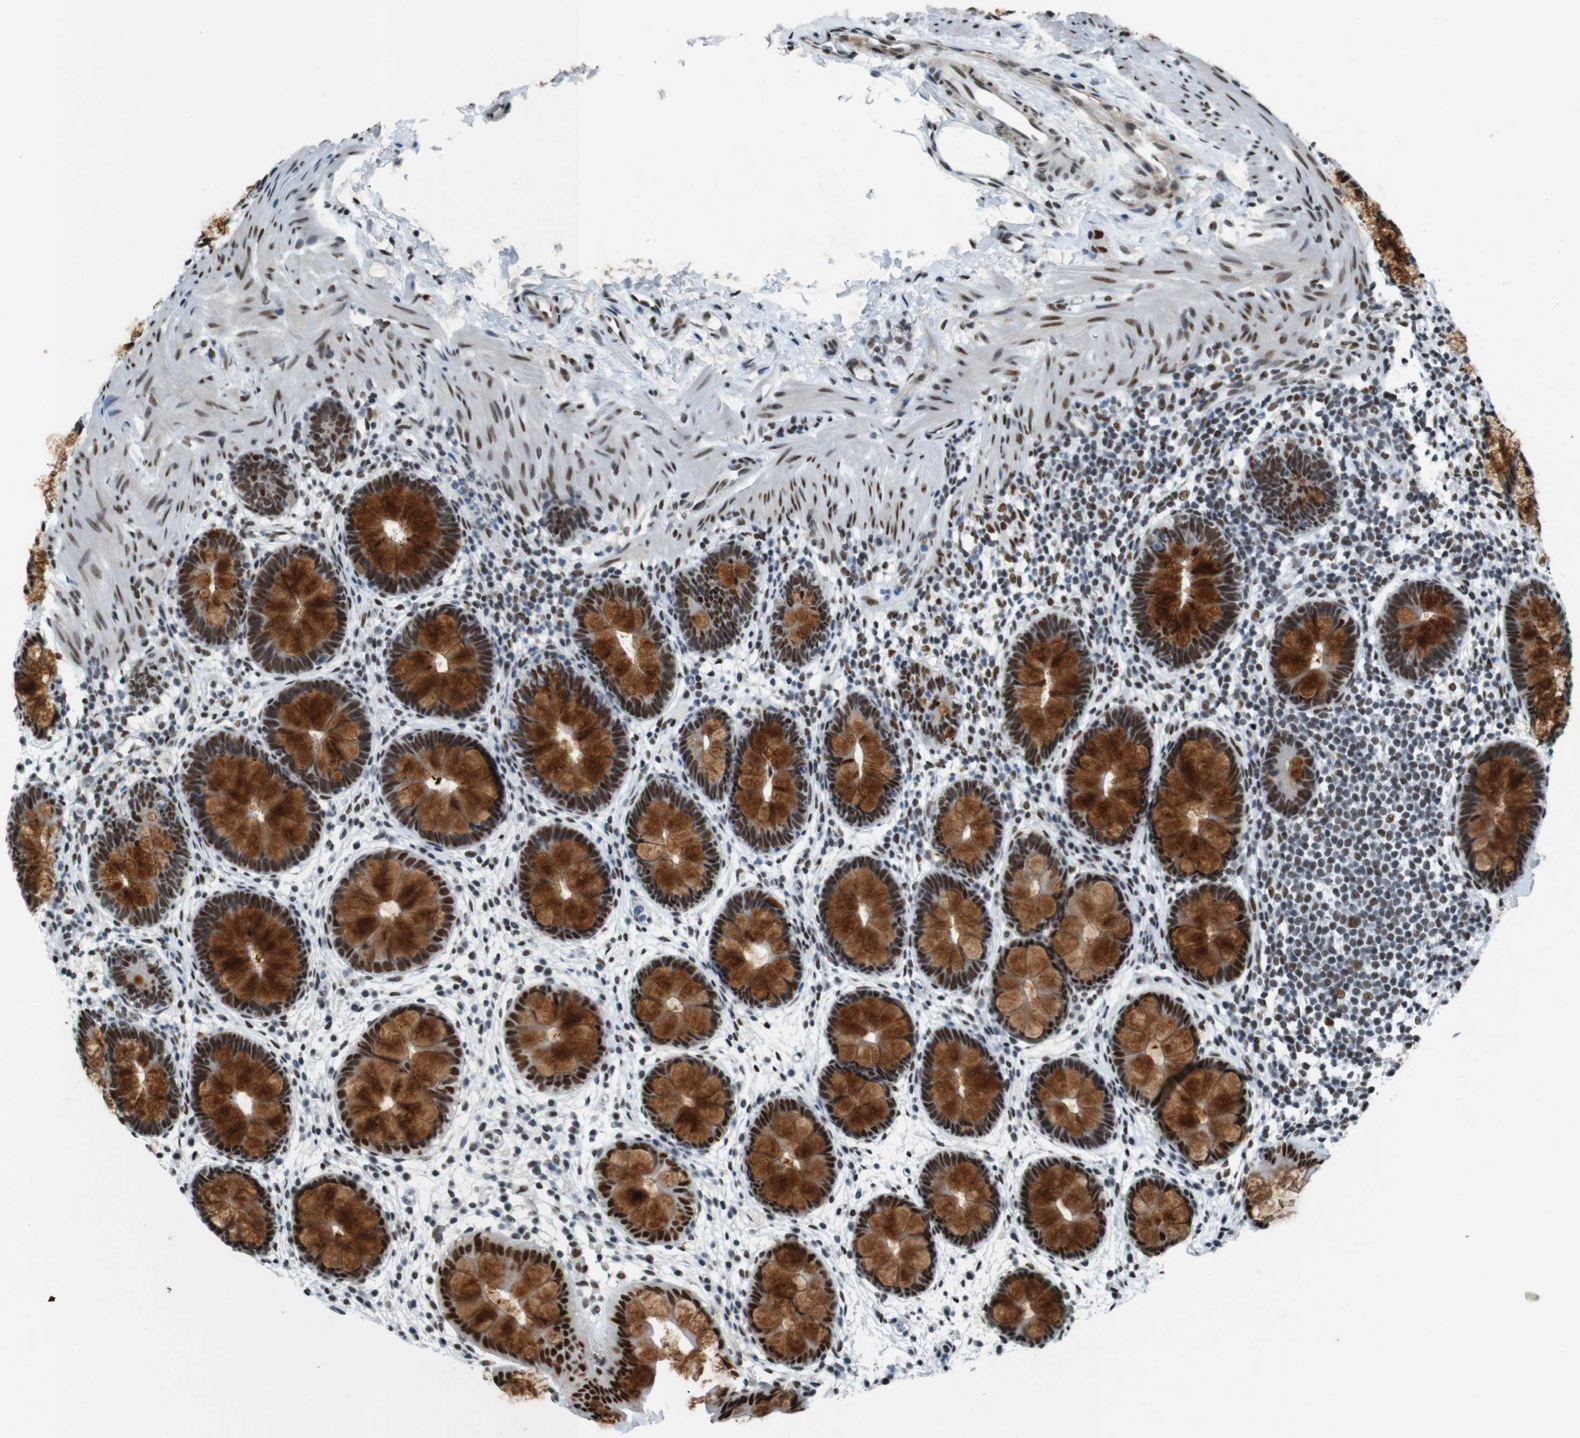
{"staining": {"intensity": "strong", "quantity": ">75%", "location": "cytoplasmic/membranous,nuclear"}, "tissue": "rectum", "cell_type": "Glandular cells", "image_type": "normal", "snomed": [{"axis": "morphology", "description": "Normal tissue, NOS"}, {"axis": "topography", "description": "Rectum"}], "caption": "Protein expression by immunohistochemistry reveals strong cytoplasmic/membranous,nuclear expression in approximately >75% of glandular cells in normal rectum. The protein of interest is shown in brown color, while the nuclei are stained blue.", "gene": "HEXIM1", "patient": {"sex": "female", "age": 24}}